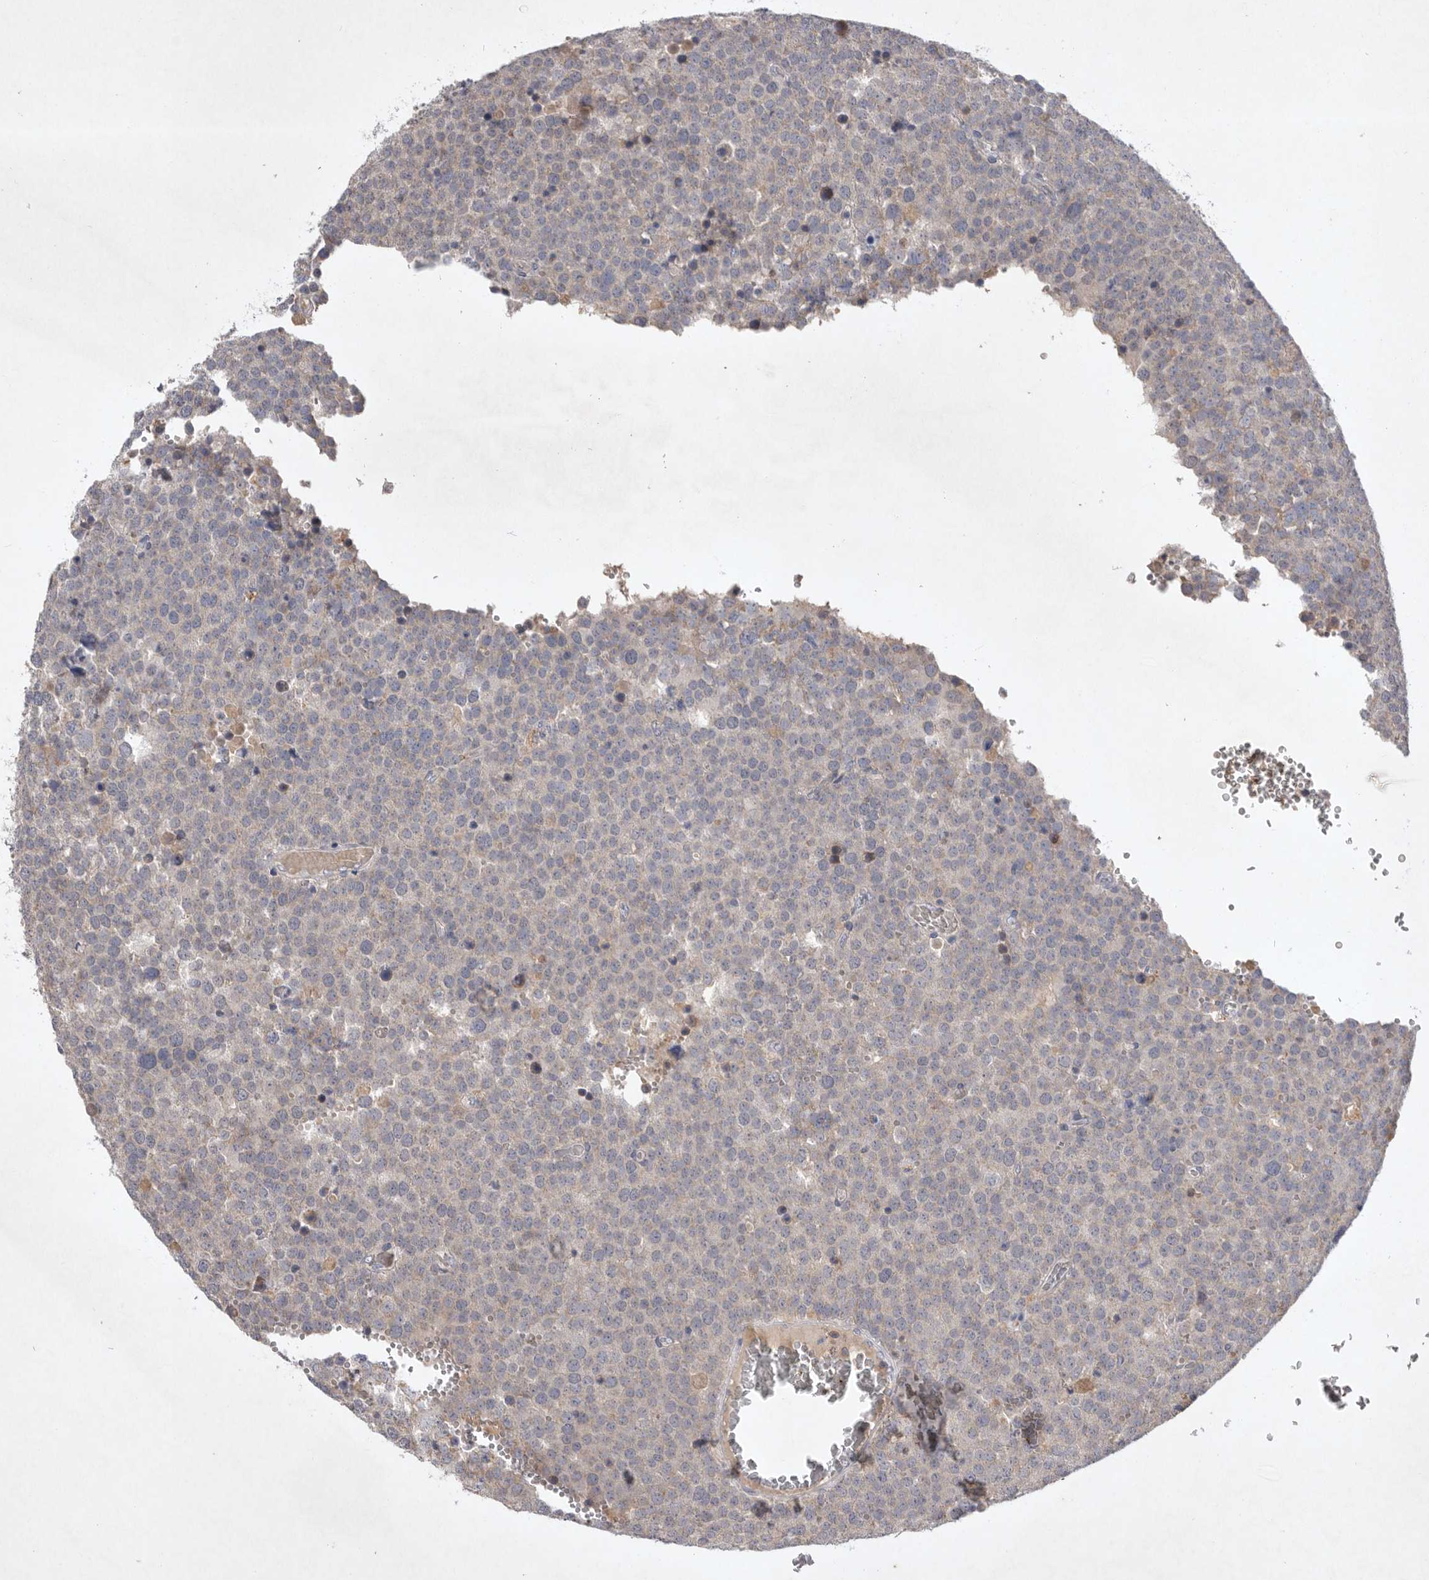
{"staining": {"intensity": "negative", "quantity": "none", "location": "none"}, "tissue": "testis cancer", "cell_type": "Tumor cells", "image_type": "cancer", "snomed": [{"axis": "morphology", "description": "Seminoma, NOS"}, {"axis": "topography", "description": "Testis"}], "caption": "This is an immunohistochemistry (IHC) histopathology image of human seminoma (testis). There is no expression in tumor cells.", "gene": "TNFSF14", "patient": {"sex": "male", "age": 71}}